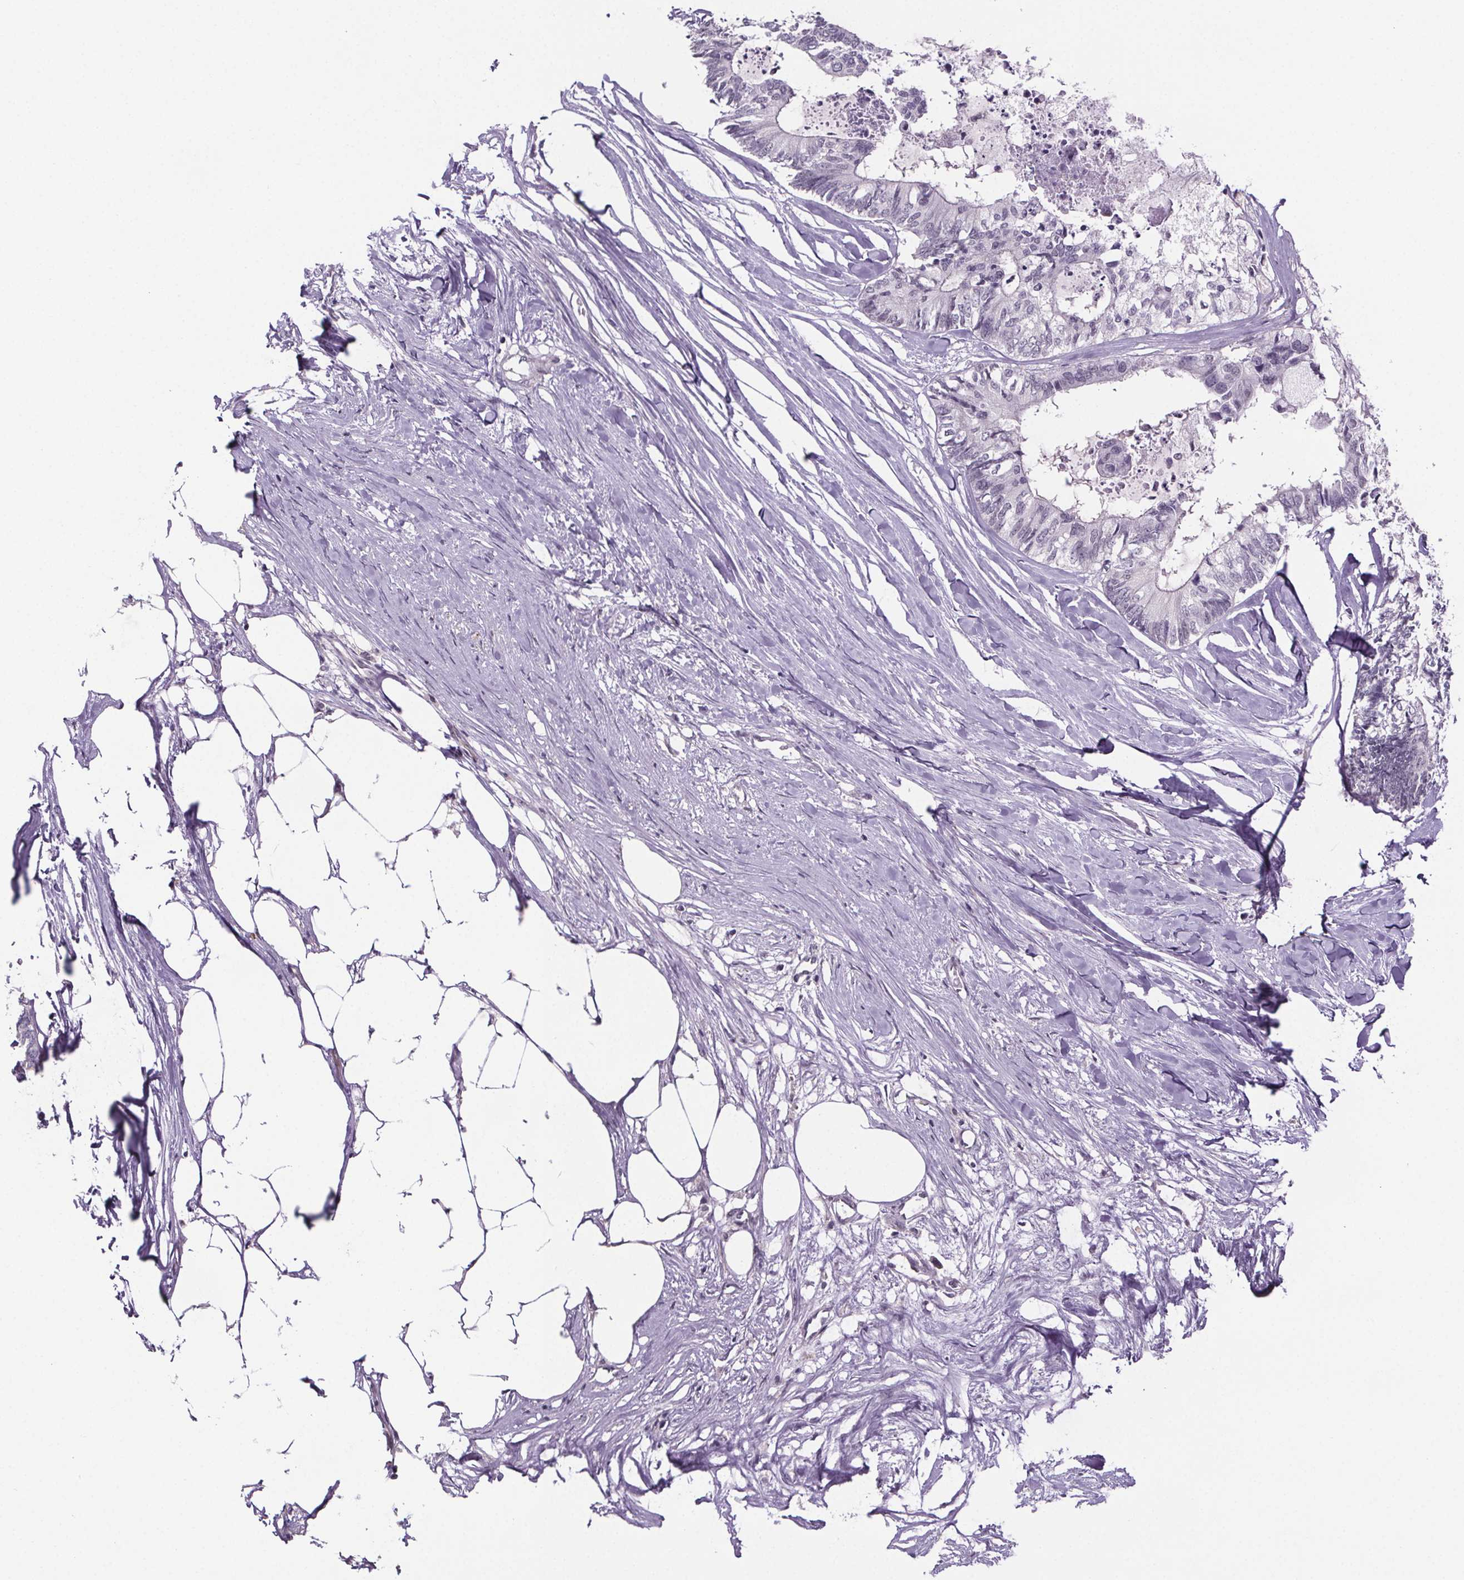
{"staining": {"intensity": "negative", "quantity": "none", "location": "none"}, "tissue": "colorectal cancer", "cell_type": "Tumor cells", "image_type": "cancer", "snomed": [{"axis": "morphology", "description": "Adenocarcinoma, NOS"}, {"axis": "topography", "description": "Colon"}, {"axis": "topography", "description": "Rectum"}], "caption": "IHC histopathology image of neoplastic tissue: colorectal adenocarcinoma stained with DAB displays no significant protein positivity in tumor cells.", "gene": "TTC12", "patient": {"sex": "male", "age": 57}}